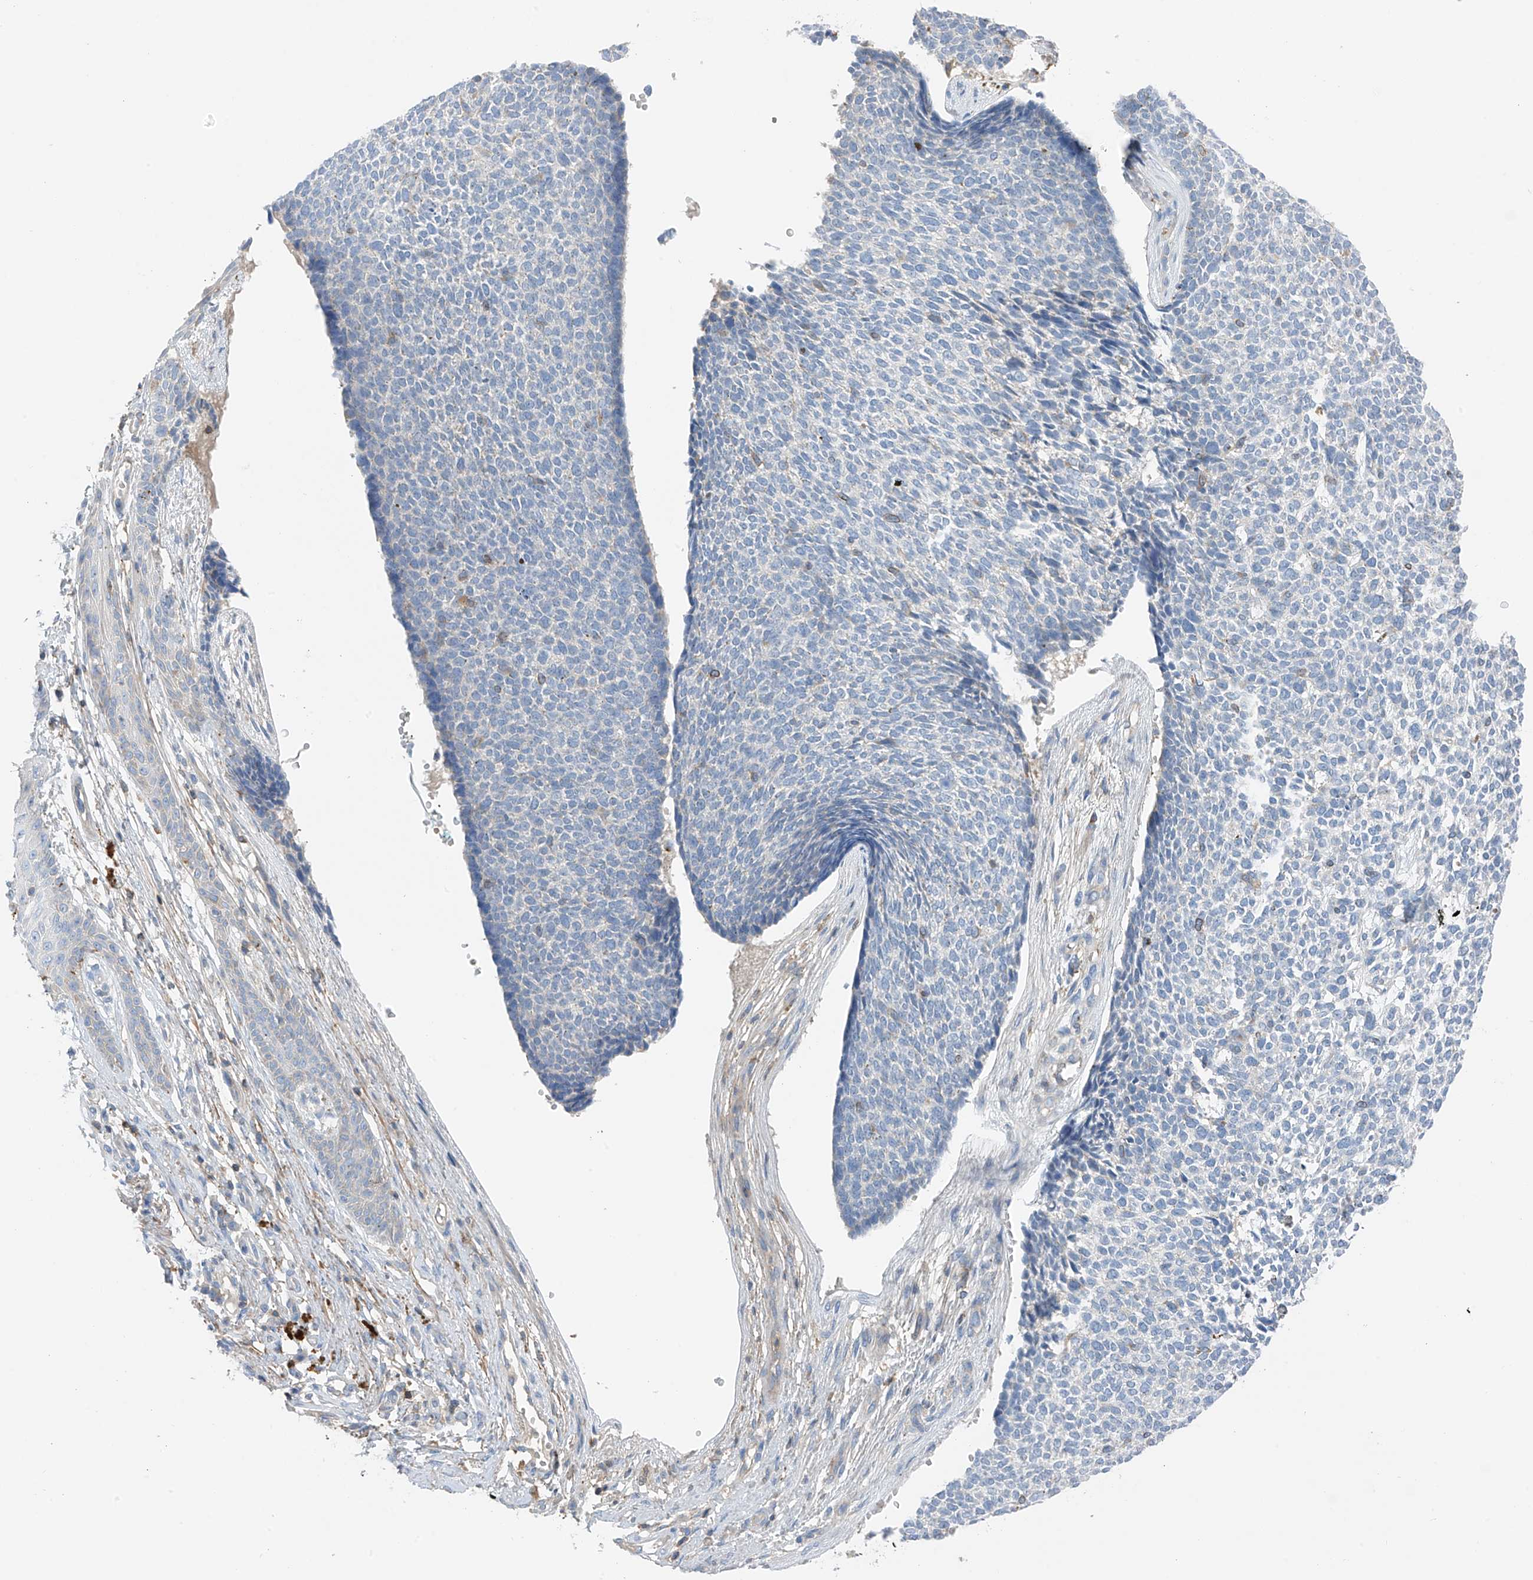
{"staining": {"intensity": "negative", "quantity": "none", "location": "none"}, "tissue": "skin cancer", "cell_type": "Tumor cells", "image_type": "cancer", "snomed": [{"axis": "morphology", "description": "Basal cell carcinoma"}, {"axis": "topography", "description": "Skin"}], "caption": "Photomicrograph shows no protein positivity in tumor cells of skin basal cell carcinoma tissue.", "gene": "NALCN", "patient": {"sex": "female", "age": 84}}